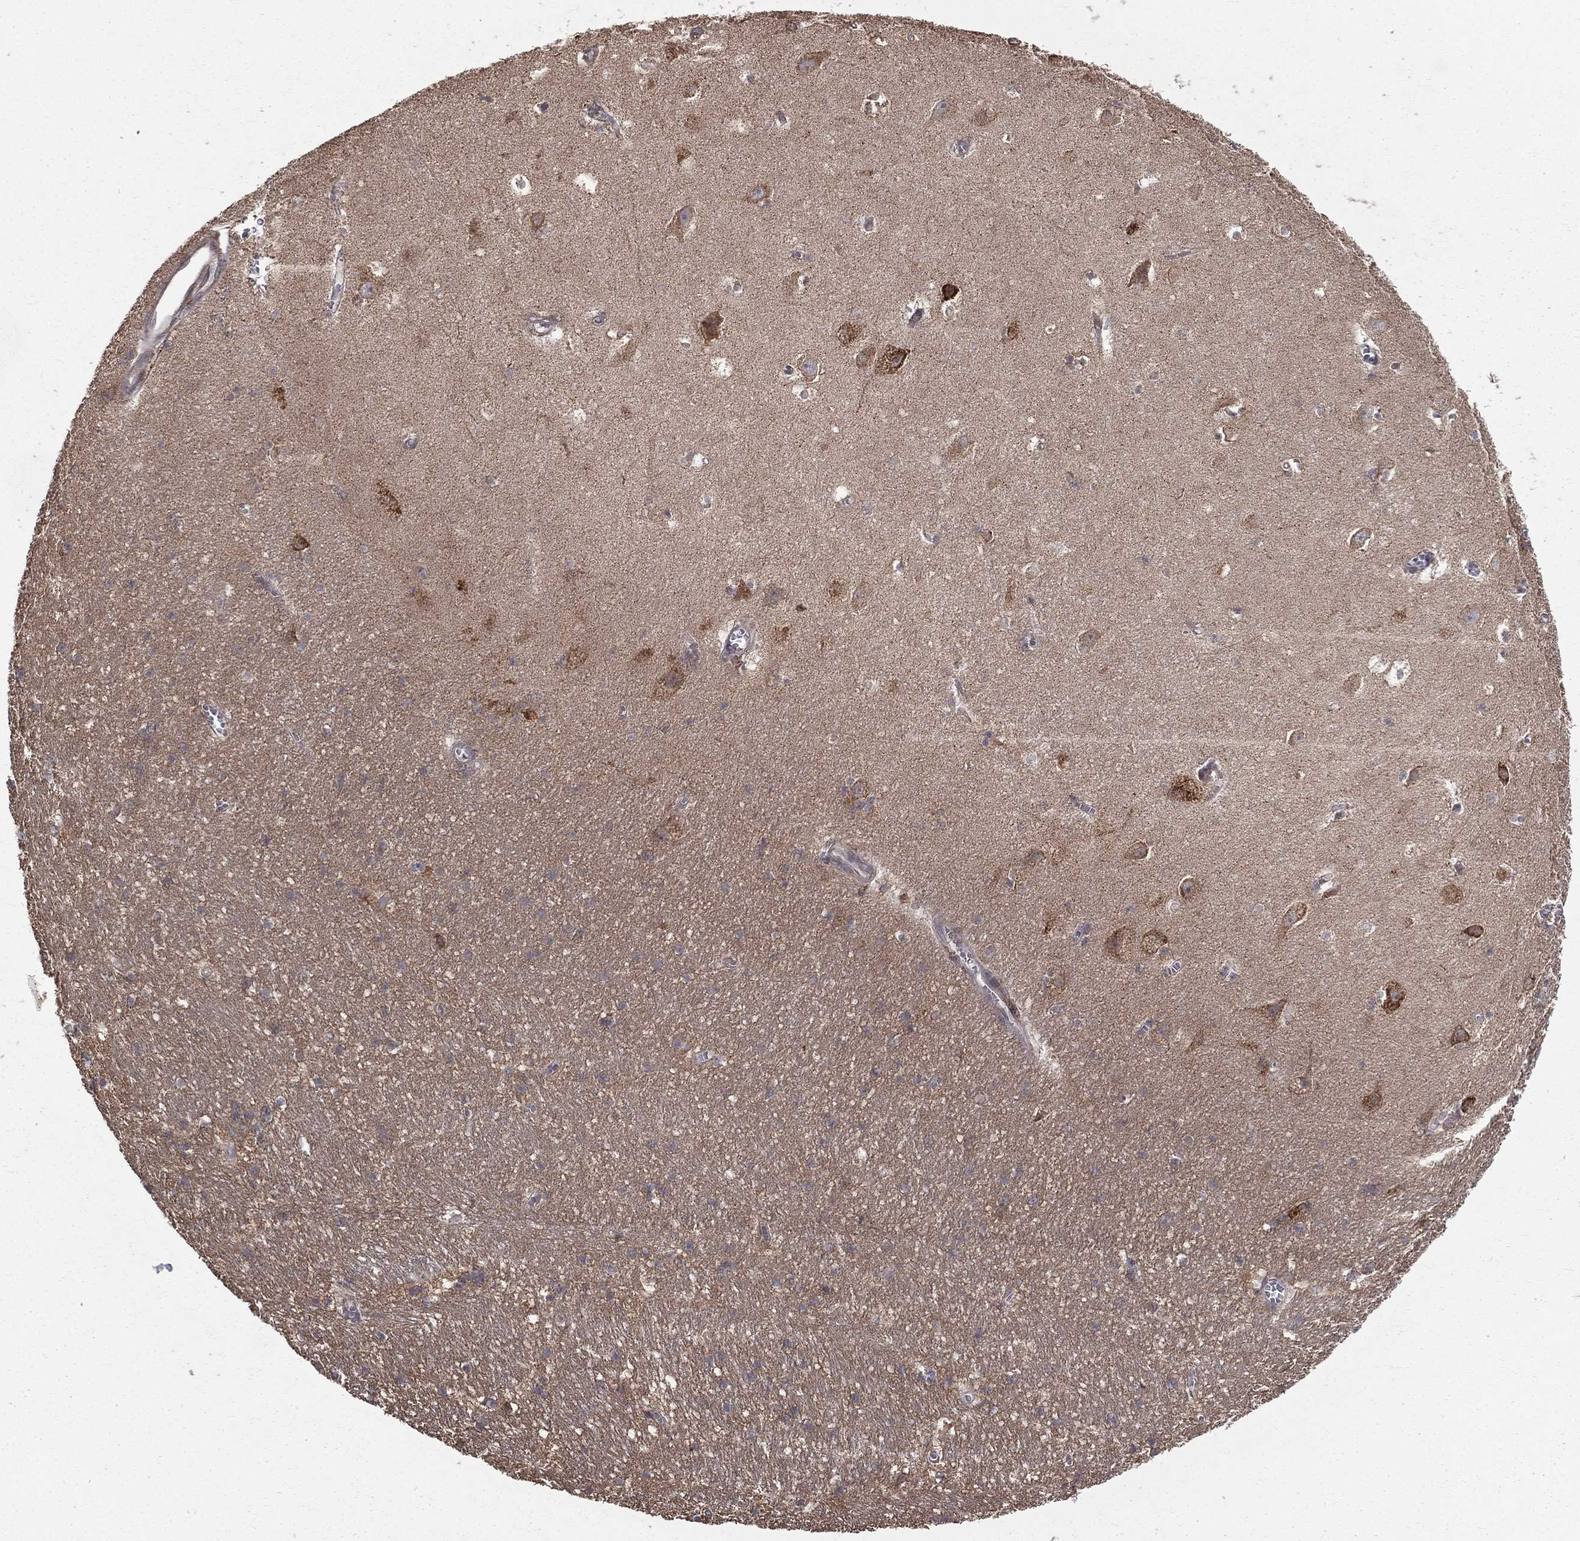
{"staining": {"intensity": "moderate", "quantity": "<25%", "location": "cytoplasmic/membranous"}, "tissue": "hippocampus", "cell_type": "Glial cells", "image_type": "normal", "snomed": [{"axis": "morphology", "description": "Normal tissue, NOS"}, {"axis": "topography", "description": "Hippocampus"}], "caption": "The histopathology image shows staining of normal hippocampus, revealing moderate cytoplasmic/membranous protein expression (brown color) within glial cells.", "gene": "OLFML1", "patient": {"sex": "female", "age": 64}}